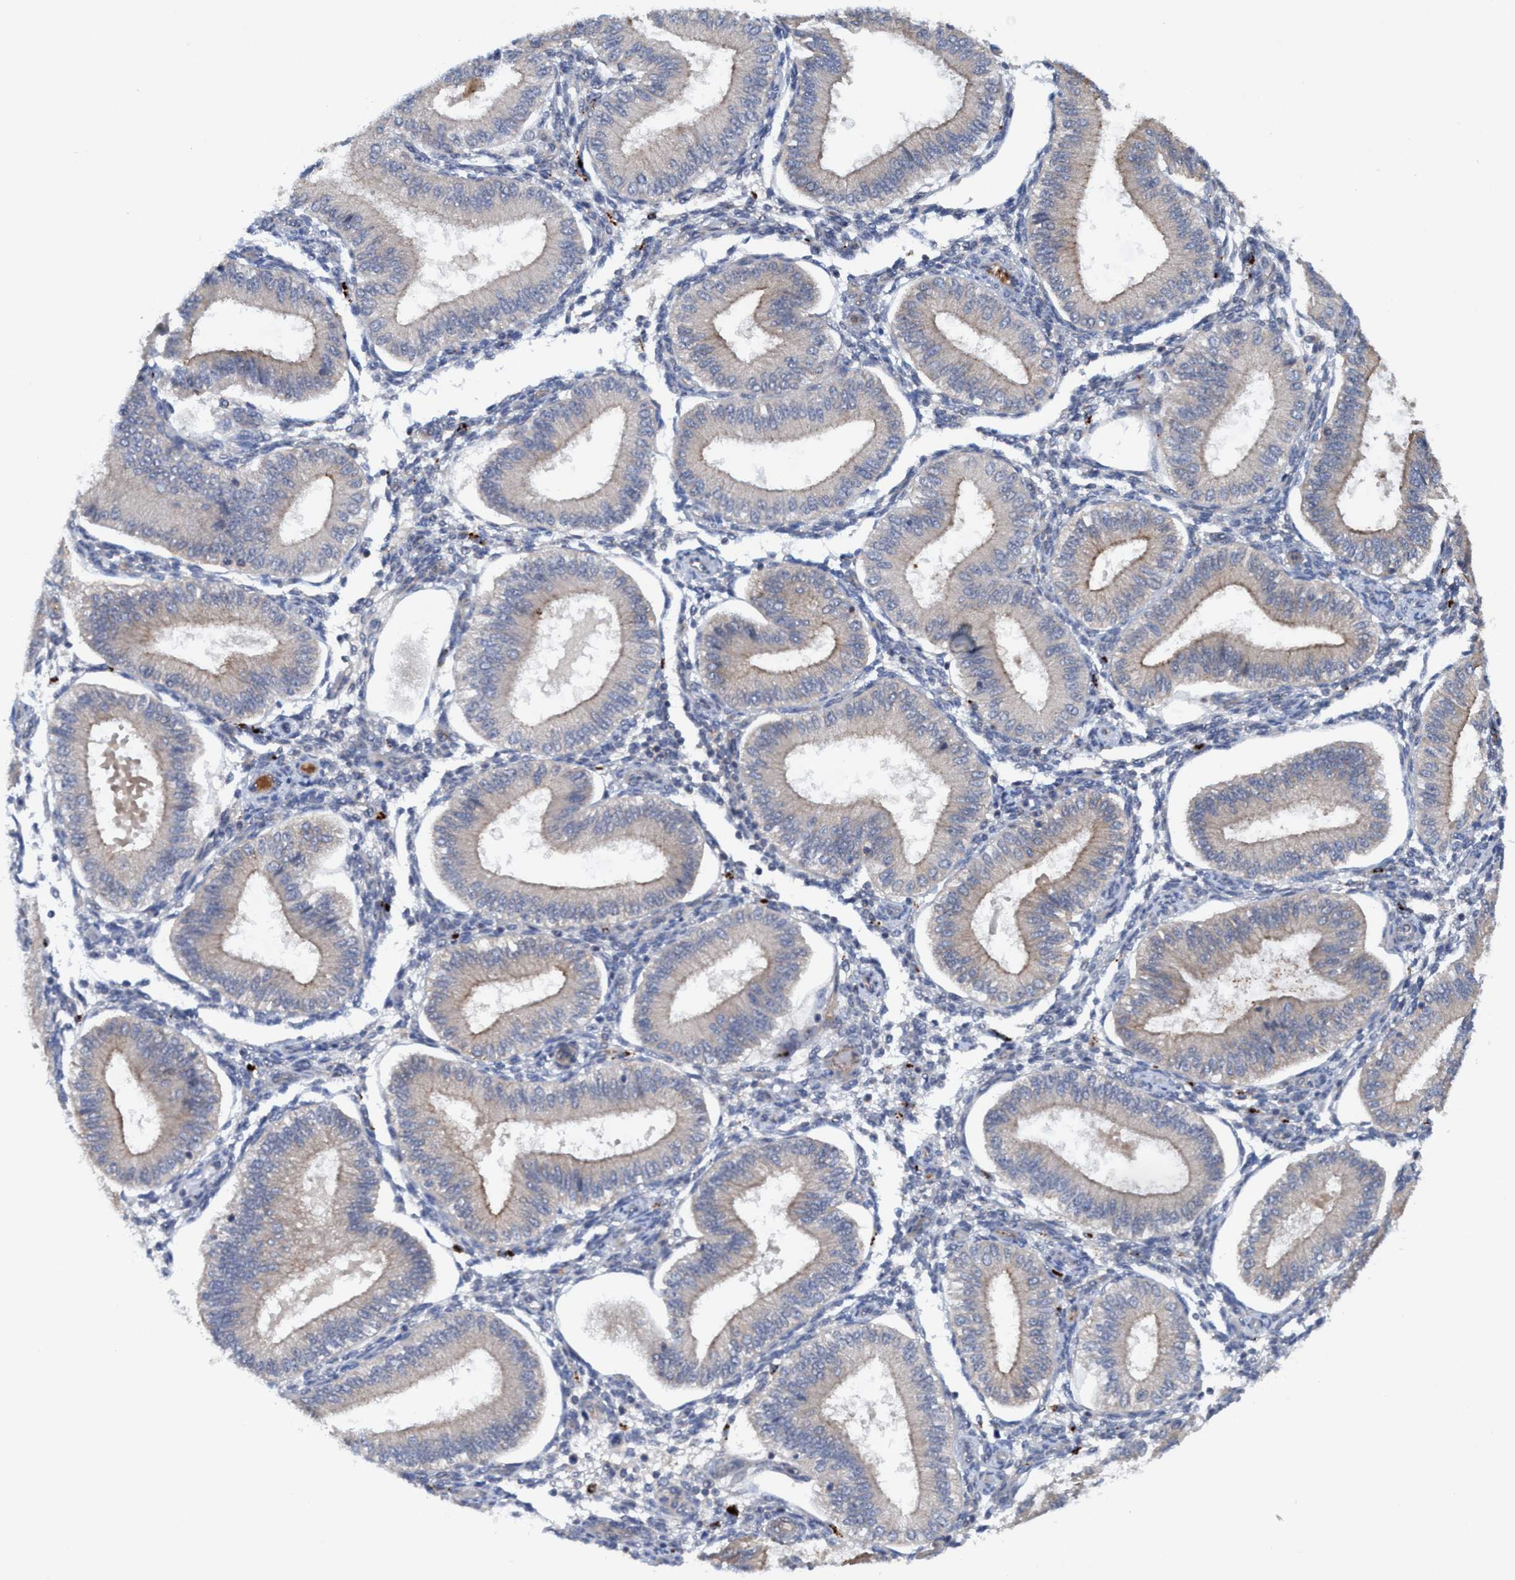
{"staining": {"intensity": "negative", "quantity": "none", "location": "none"}, "tissue": "endometrium", "cell_type": "Cells in endometrial stroma", "image_type": "normal", "snomed": [{"axis": "morphology", "description": "Normal tissue, NOS"}, {"axis": "topography", "description": "Endometrium"}], "caption": "Protein analysis of normal endometrium displays no significant staining in cells in endometrial stroma. (DAB (3,3'-diaminobenzidine) immunohistochemistry with hematoxylin counter stain).", "gene": "TRIM65", "patient": {"sex": "female", "age": 39}}